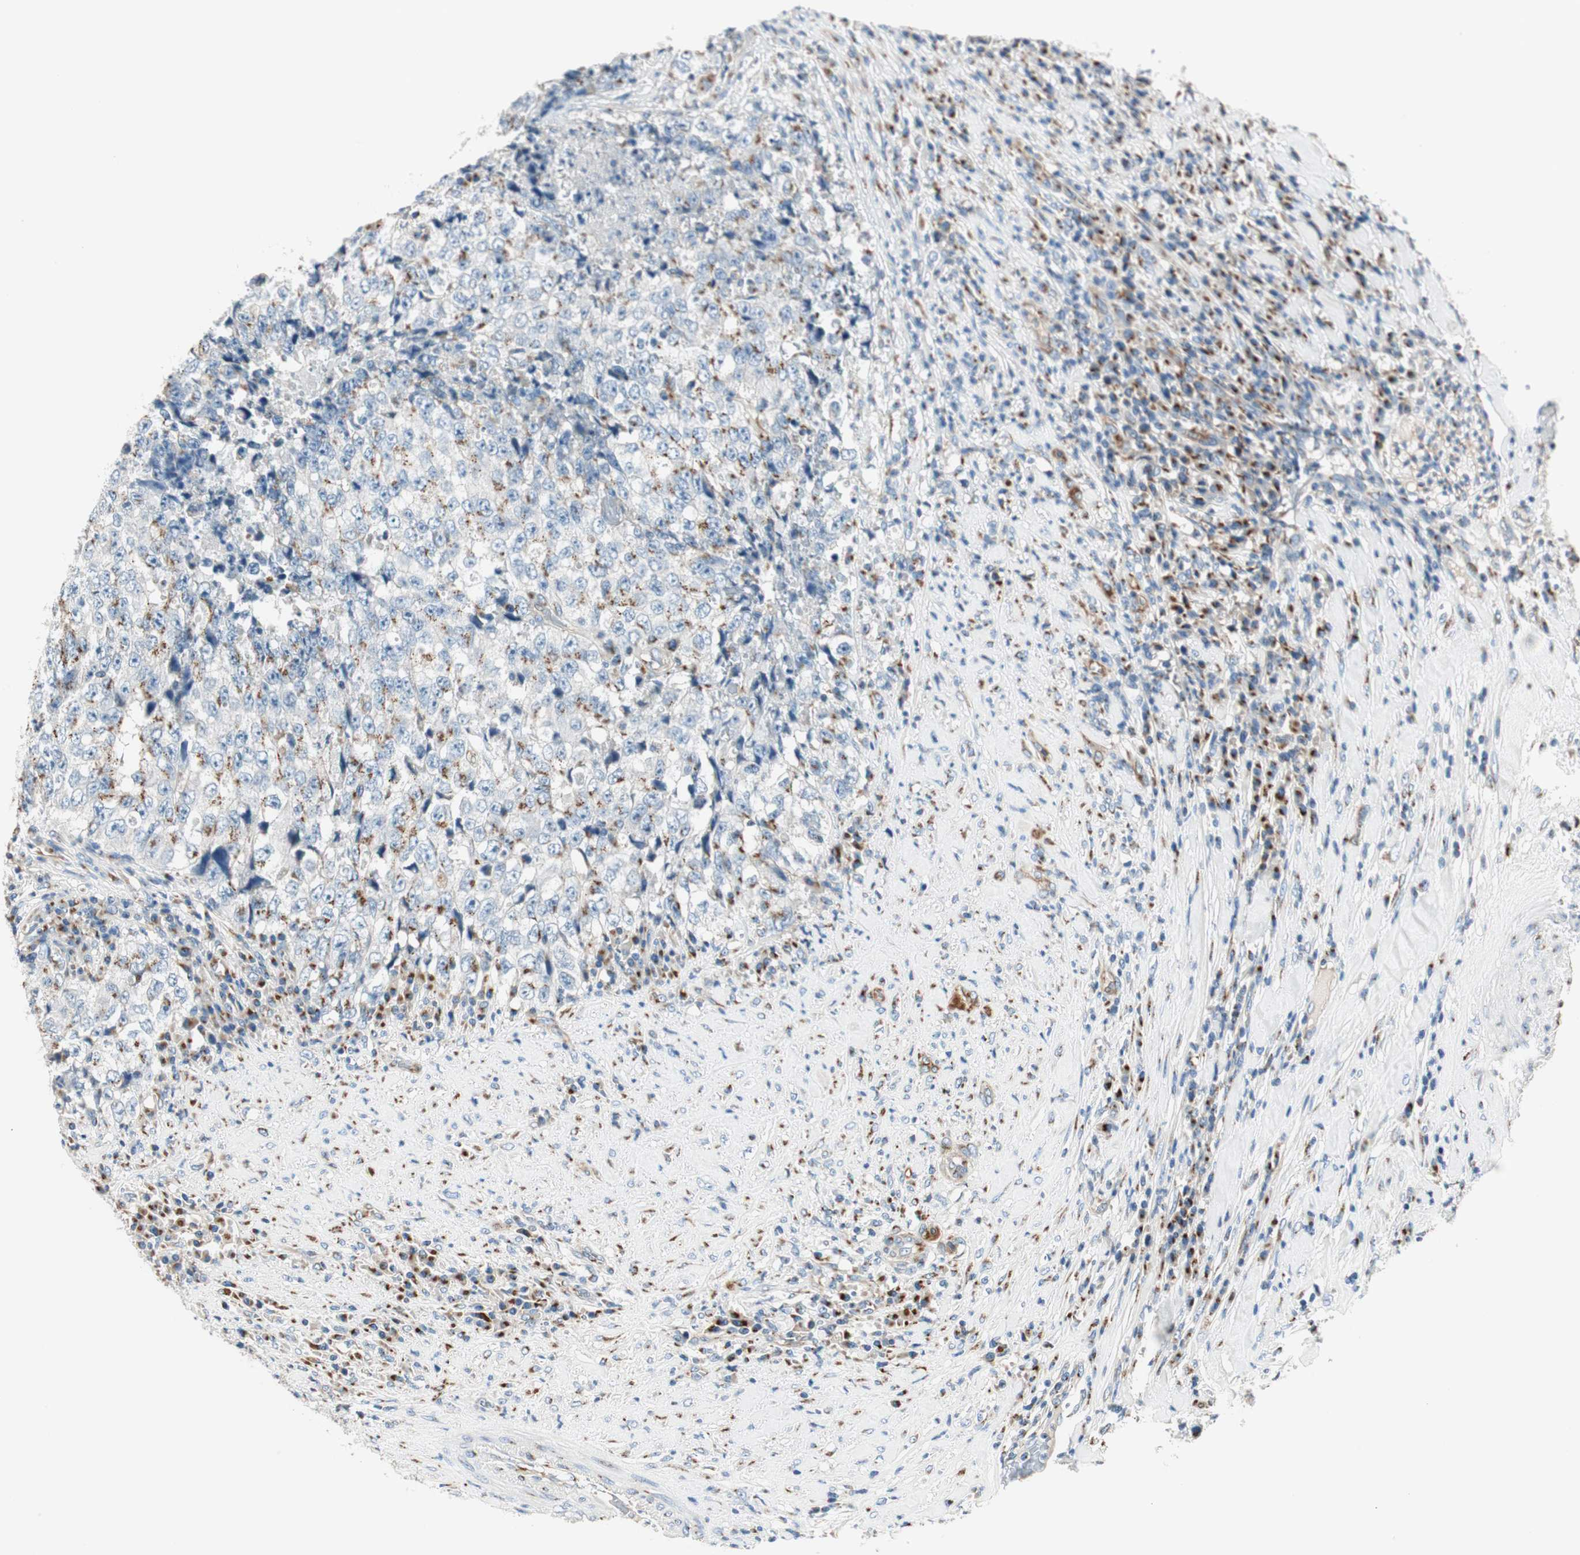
{"staining": {"intensity": "moderate", "quantity": "25%-75%", "location": "cytoplasmic/membranous"}, "tissue": "testis cancer", "cell_type": "Tumor cells", "image_type": "cancer", "snomed": [{"axis": "morphology", "description": "Necrosis, NOS"}, {"axis": "morphology", "description": "Carcinoma, Embryonal, NOS"}, {"axis": "topography", "description": "Testis"}], "caption": "DAB (3,3'-diaminobenzidine) immunohistochemical staining of testis embryonal carcinoma exhibits moderate cytoplasmic/membranous protein positivity in approximately 25%-75% of tumor cells. (IHC, brightfield microscopy, high magnification).", "gene": "TMF1", "patient": {"sex": "male", "age": 19}}